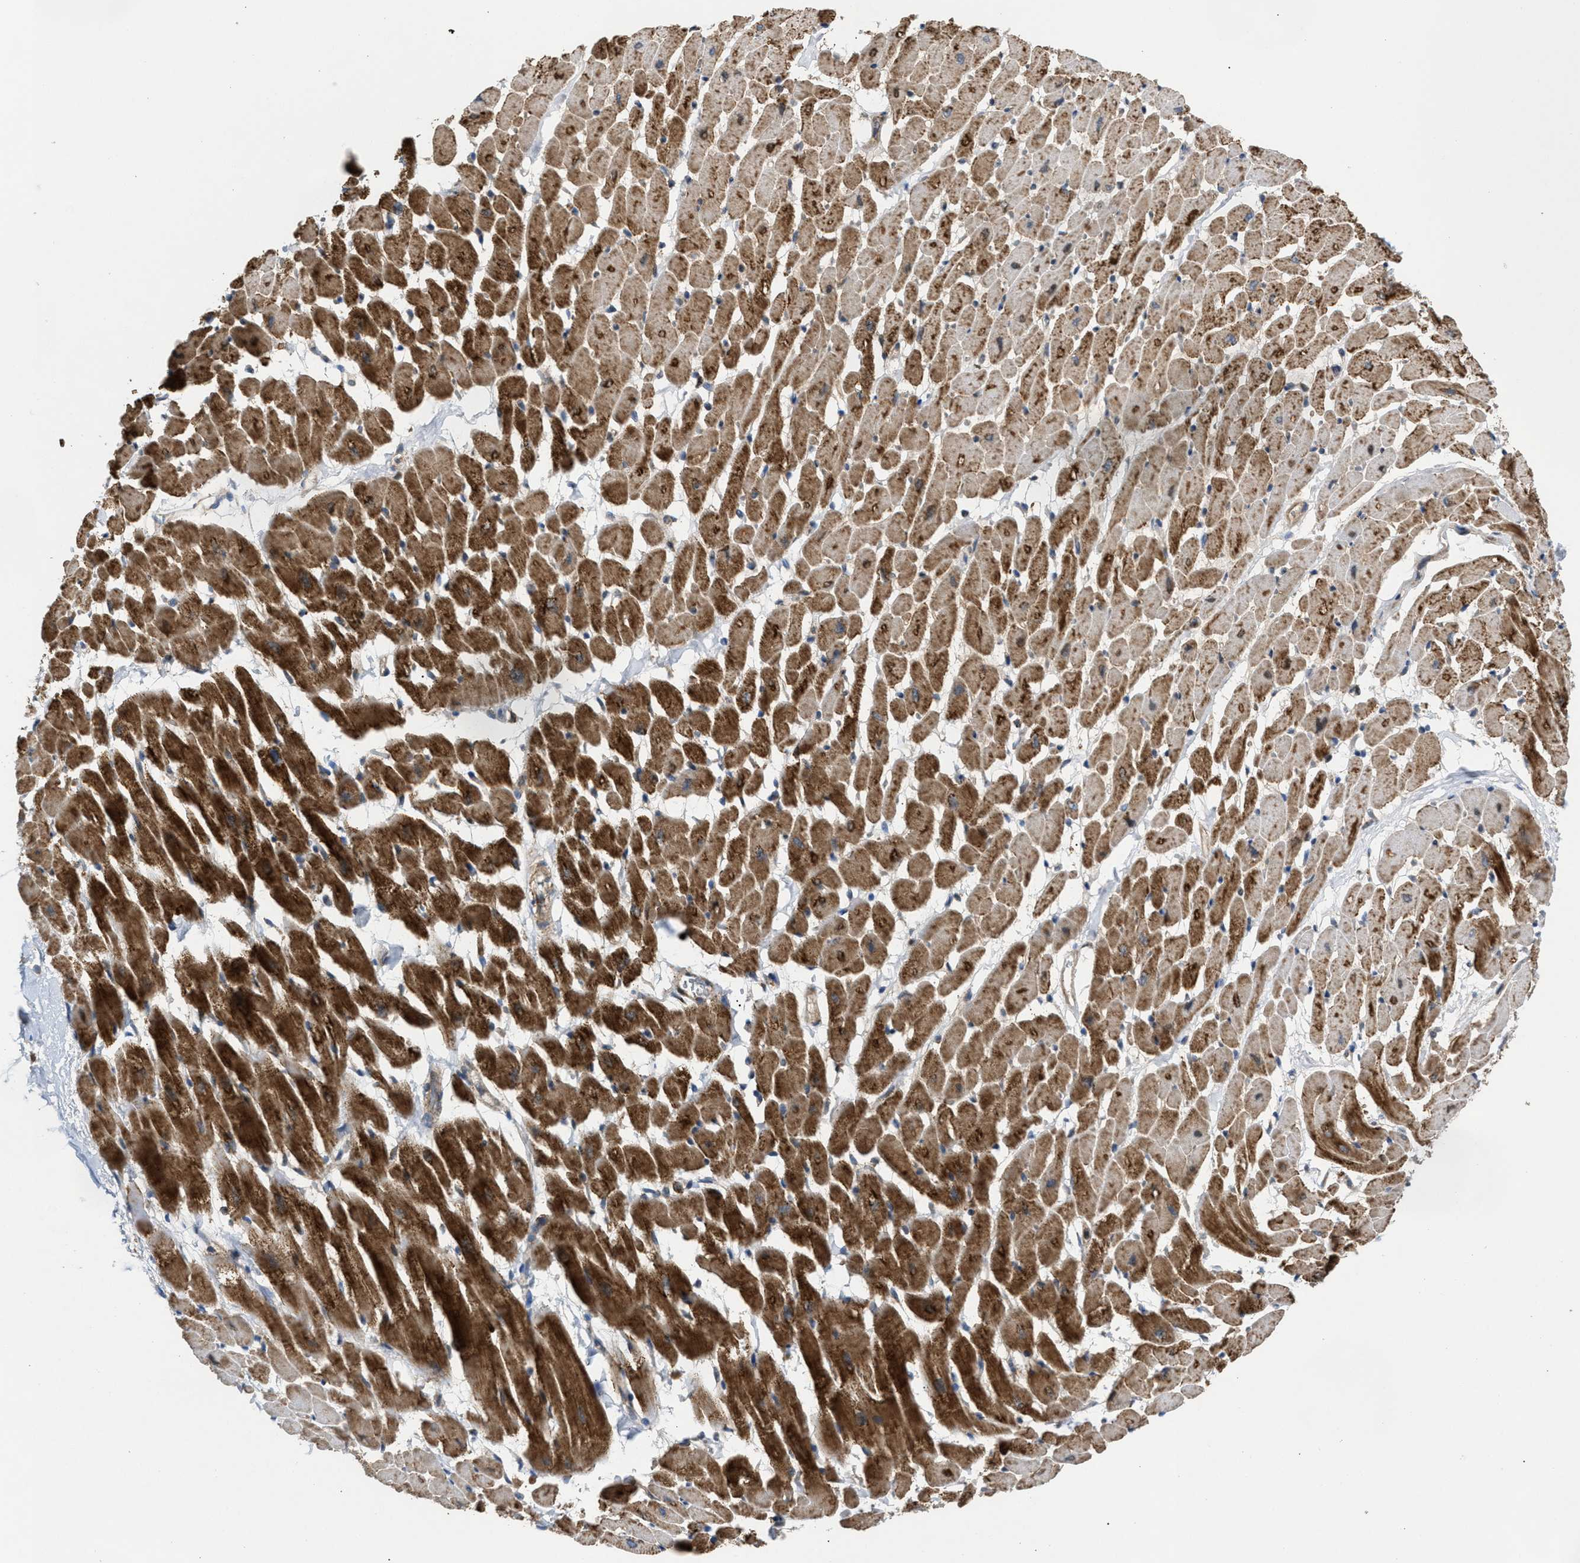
{"staining": {"intensity": "strong", "quantity": ">75%", "location": "cytoplasmic/membranous"}, "tissue": "heart muscle", "cell_type": "Cardiomyocytes", "image_type": "normal", "snomed": [{"axis": "morphology", "description": "Normal tissue, NOS"}, {"axis": "topography", "description": "Heart"}], "caption": "A high amount of strong cytoplasmic/membranous staining is present in approximately >75% of cardiomyocytes in benign heart muscle.", "gene": "TACO1", "patient": {"sex": "male", "age": 45}}